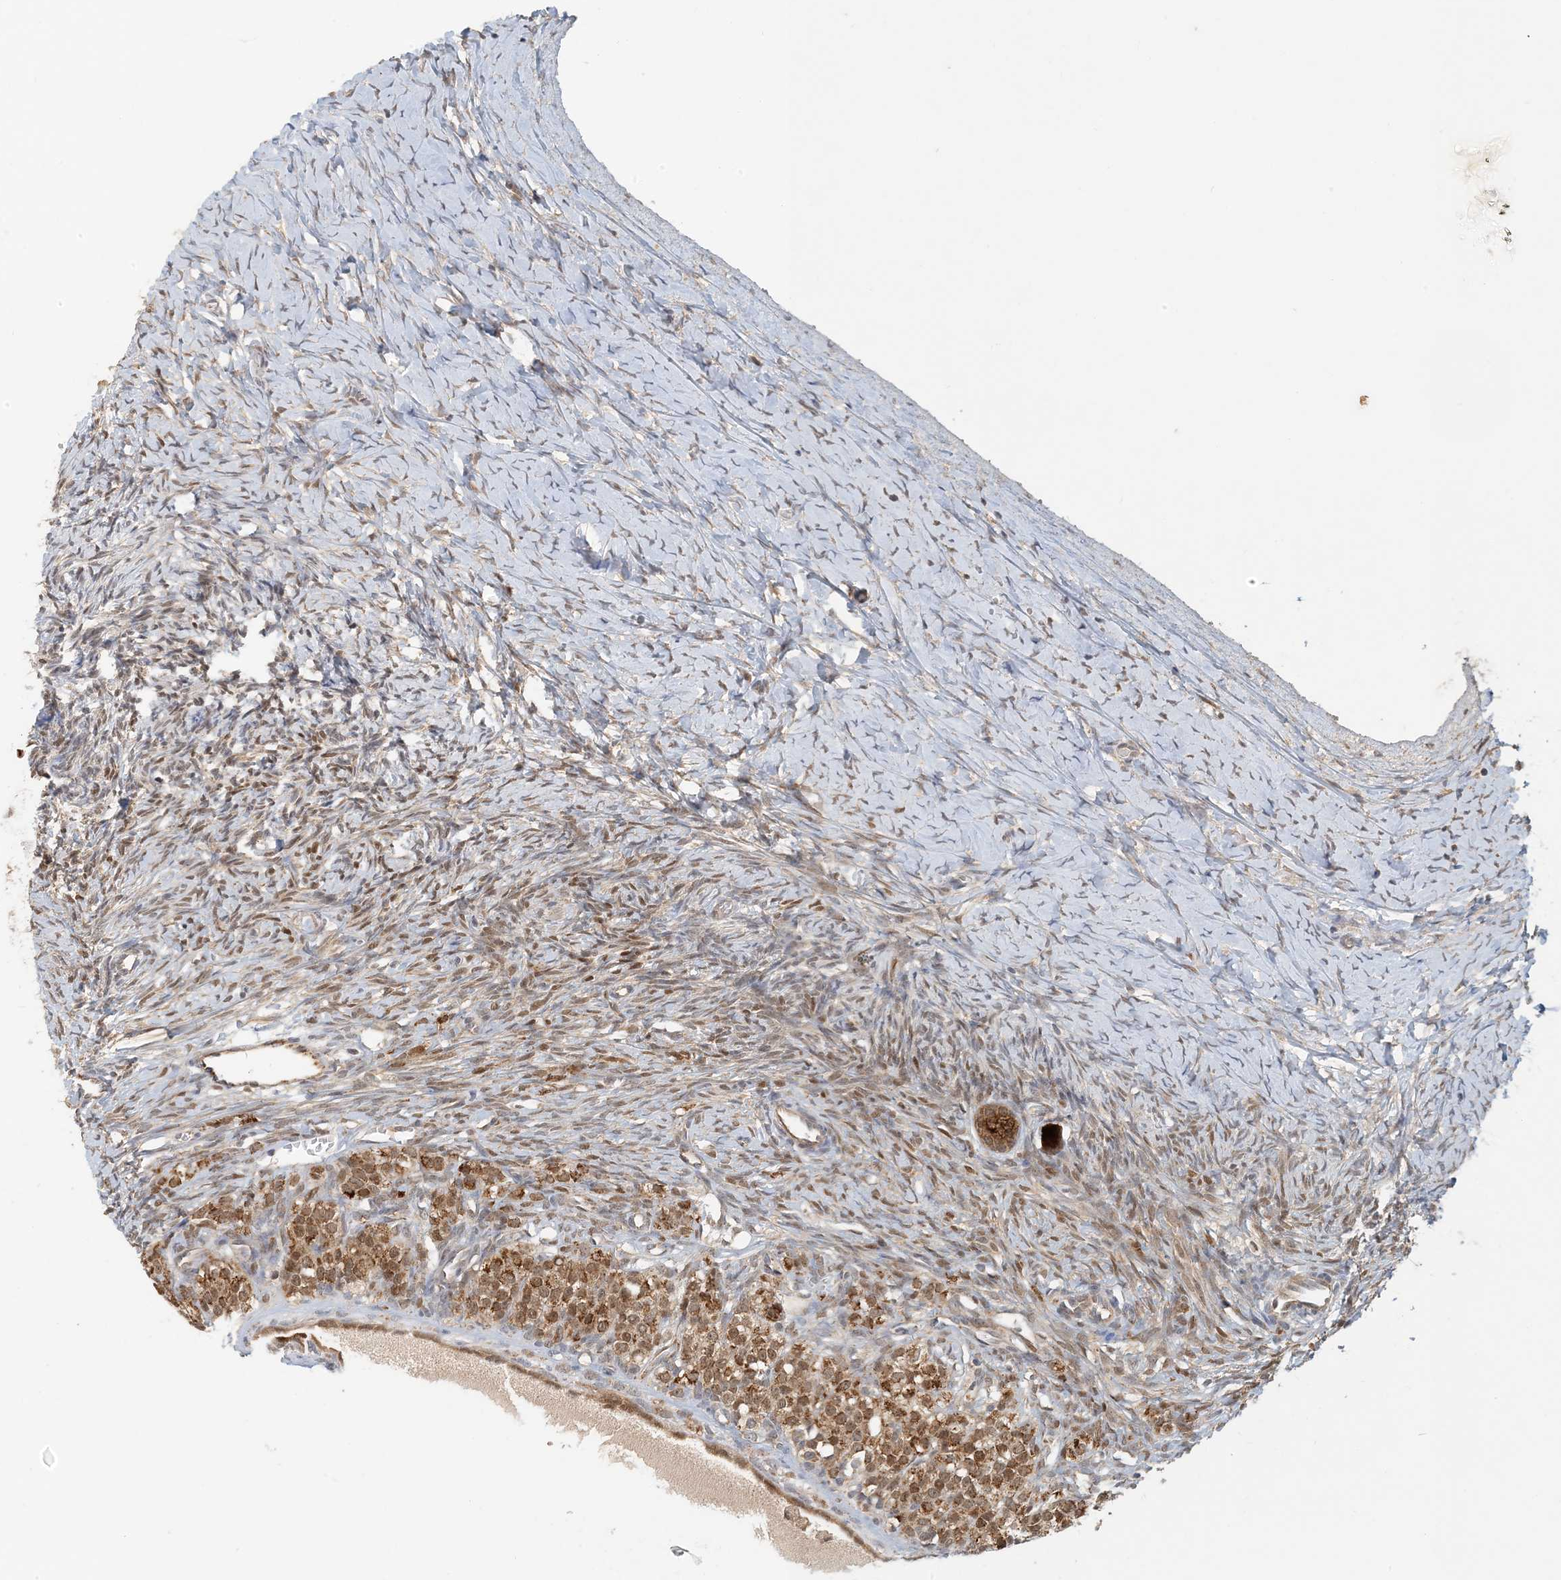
{"staining": {"intensity": "moderate", "quantity": ">75%", "location": "cytoplasmic/membranous"}, "tissue": "ovary", "cell_type": "Follicle cells", "image_type": "normal", "snomed": [{"axis": "morphology", "description": "Normal tissue, NOS"}, {"axis": "morphology", "description": "Developmental malformation"}, {"axis": "topography", "description": "Ovary"}], "caption": "An IHC micrograph of unremarkable tissue is shown. Protein staining in brown labels moderate cytoplasmic/membranous positivity in ovary within follicle cells.", "gene": "ZBTB3", "patient": {"sex": "female", "age": 39}}